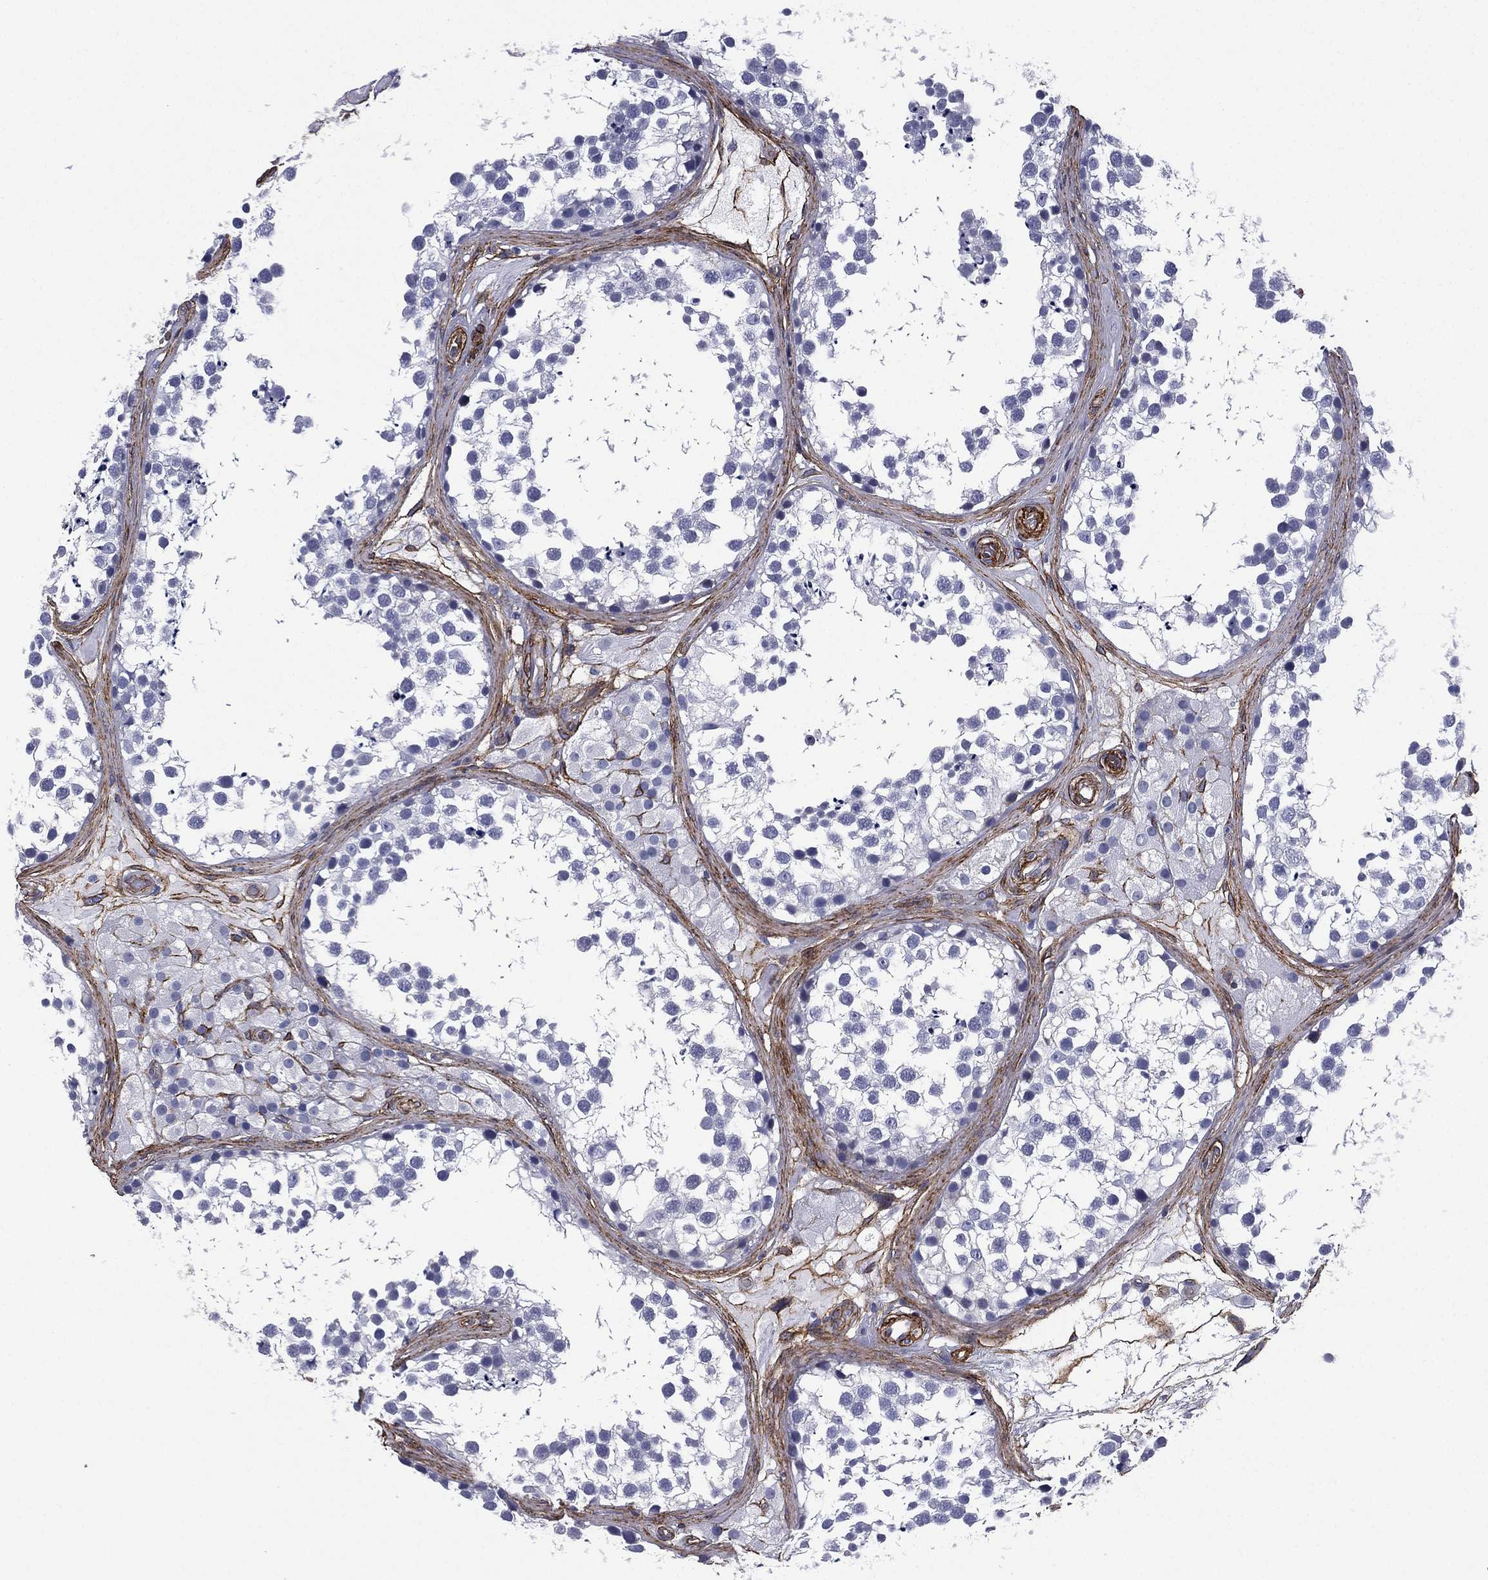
{"staining": {"intensity": "negative", "quantity": "none", "location": "none"}, "tissue": "testis", "cell_type": "Cells in seminiferous ducts", "image_type": "normal", "snomed": [{"axis": "morphology", "description": "Normal tissue, NOS"}, {"axis": "morphology", "description": "Seminoma, NOS"}, {"axis": "topography", "description": "Testis"}], "caption": "A high-resolution micrograph shows immunohistochemistry staining of unremarkable testis, which exhibits no significant positivity in cells in seminiferous ducts. The staining is performed using DAB brown chromogen with nuclei counter-stained in using hematoxylin.", "gene": "CAVIN3", "patient": {"sex": "male", "age": 65}}